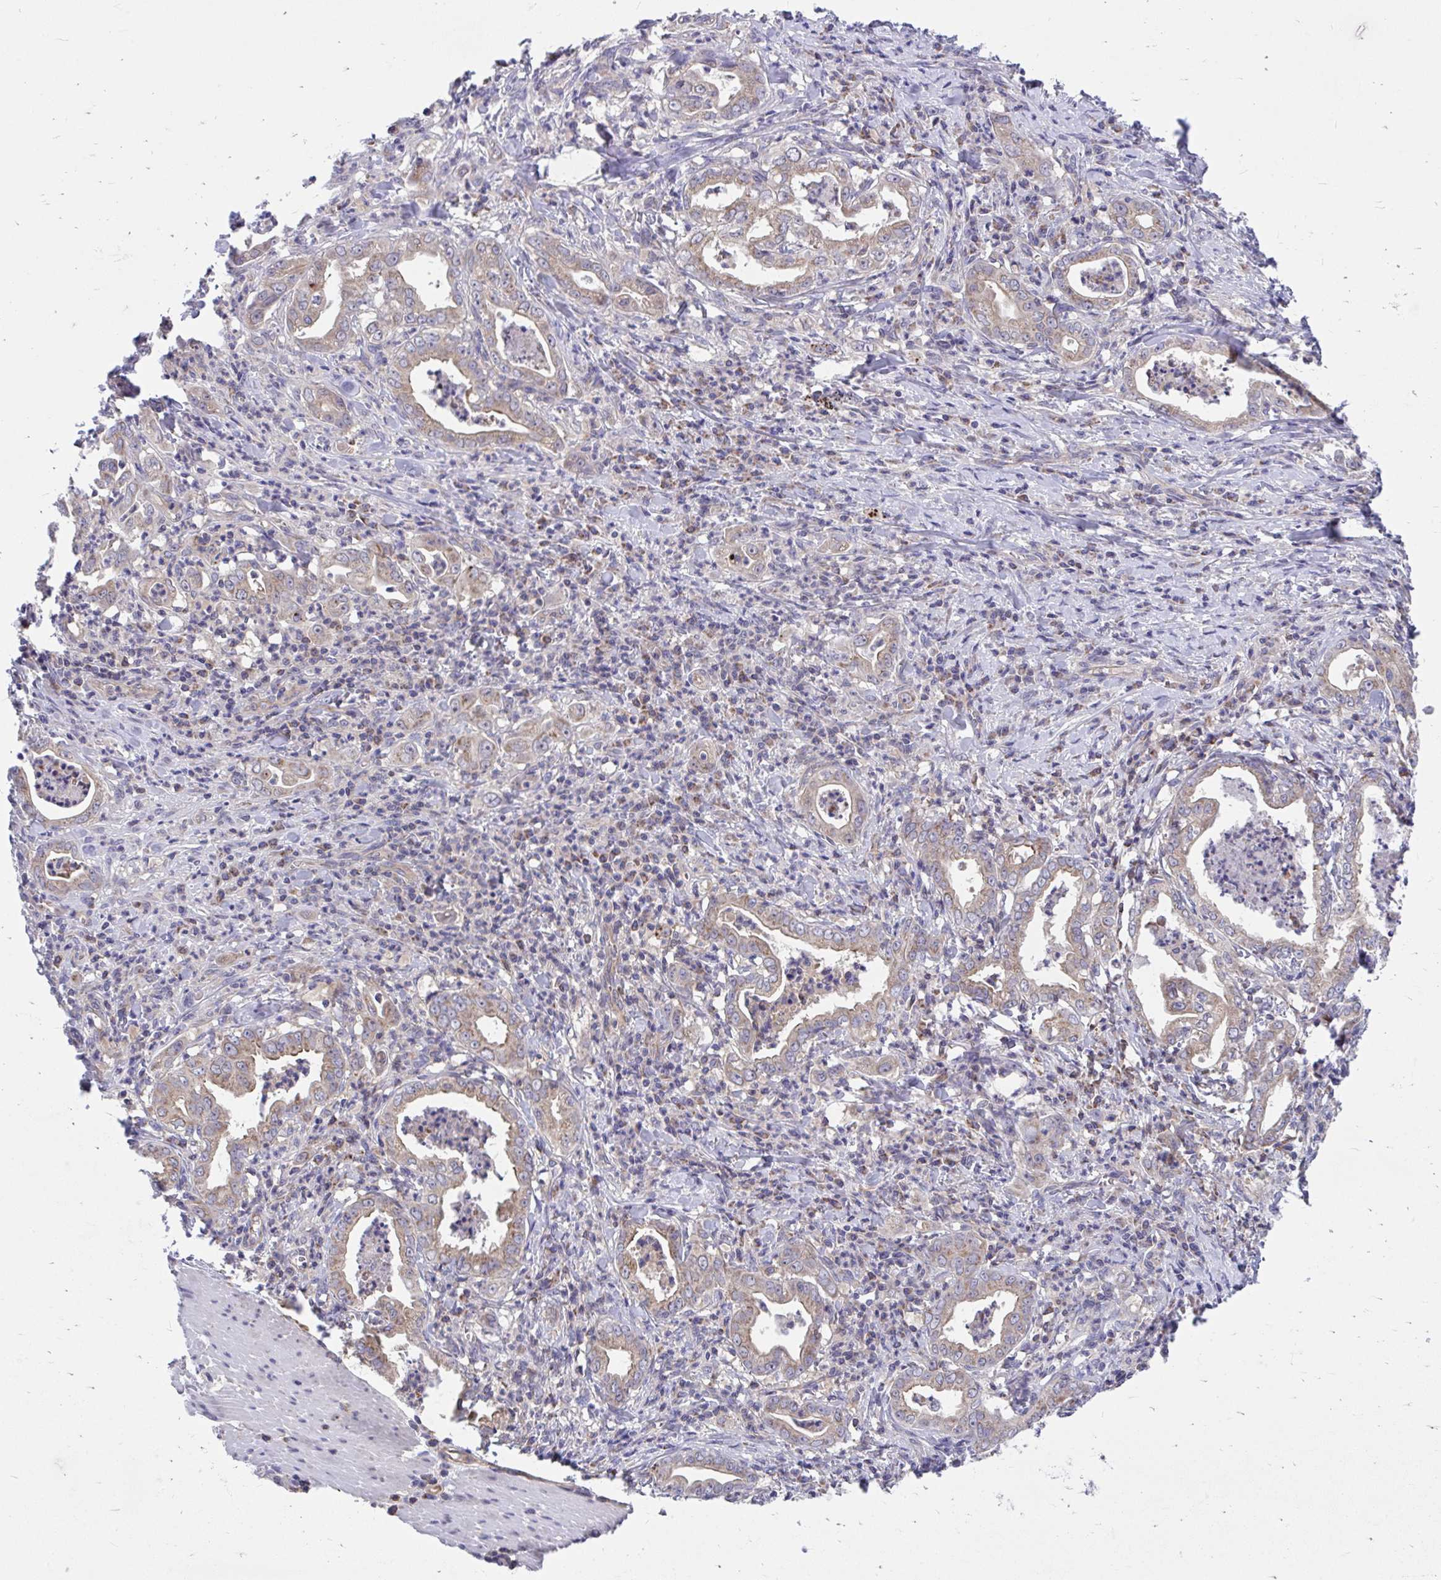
{"staining": {"intensity": "weak", "quantity": ">75%", "location": "cytoplasmic/membranous"}, "tissue": "stomach cancer", "cell_type": "Tumor cells", "image_type": "cancer", "snomed": [{"axis": "morphology", "description": "Adenocarcinoma, NOS"}, {"axis": "topography", "description": "Stomach, upper"}], "caption": "DAB (3,3'-diaminobenzidine) immunohistochemical staining of adenocarcinoma (stomach) displays weak cytoplasmic/membranous protein staining in approximately >75% of tumor cells.", "gene": "FHIP1B", "patient": {"sex": "female", "age": 79}}